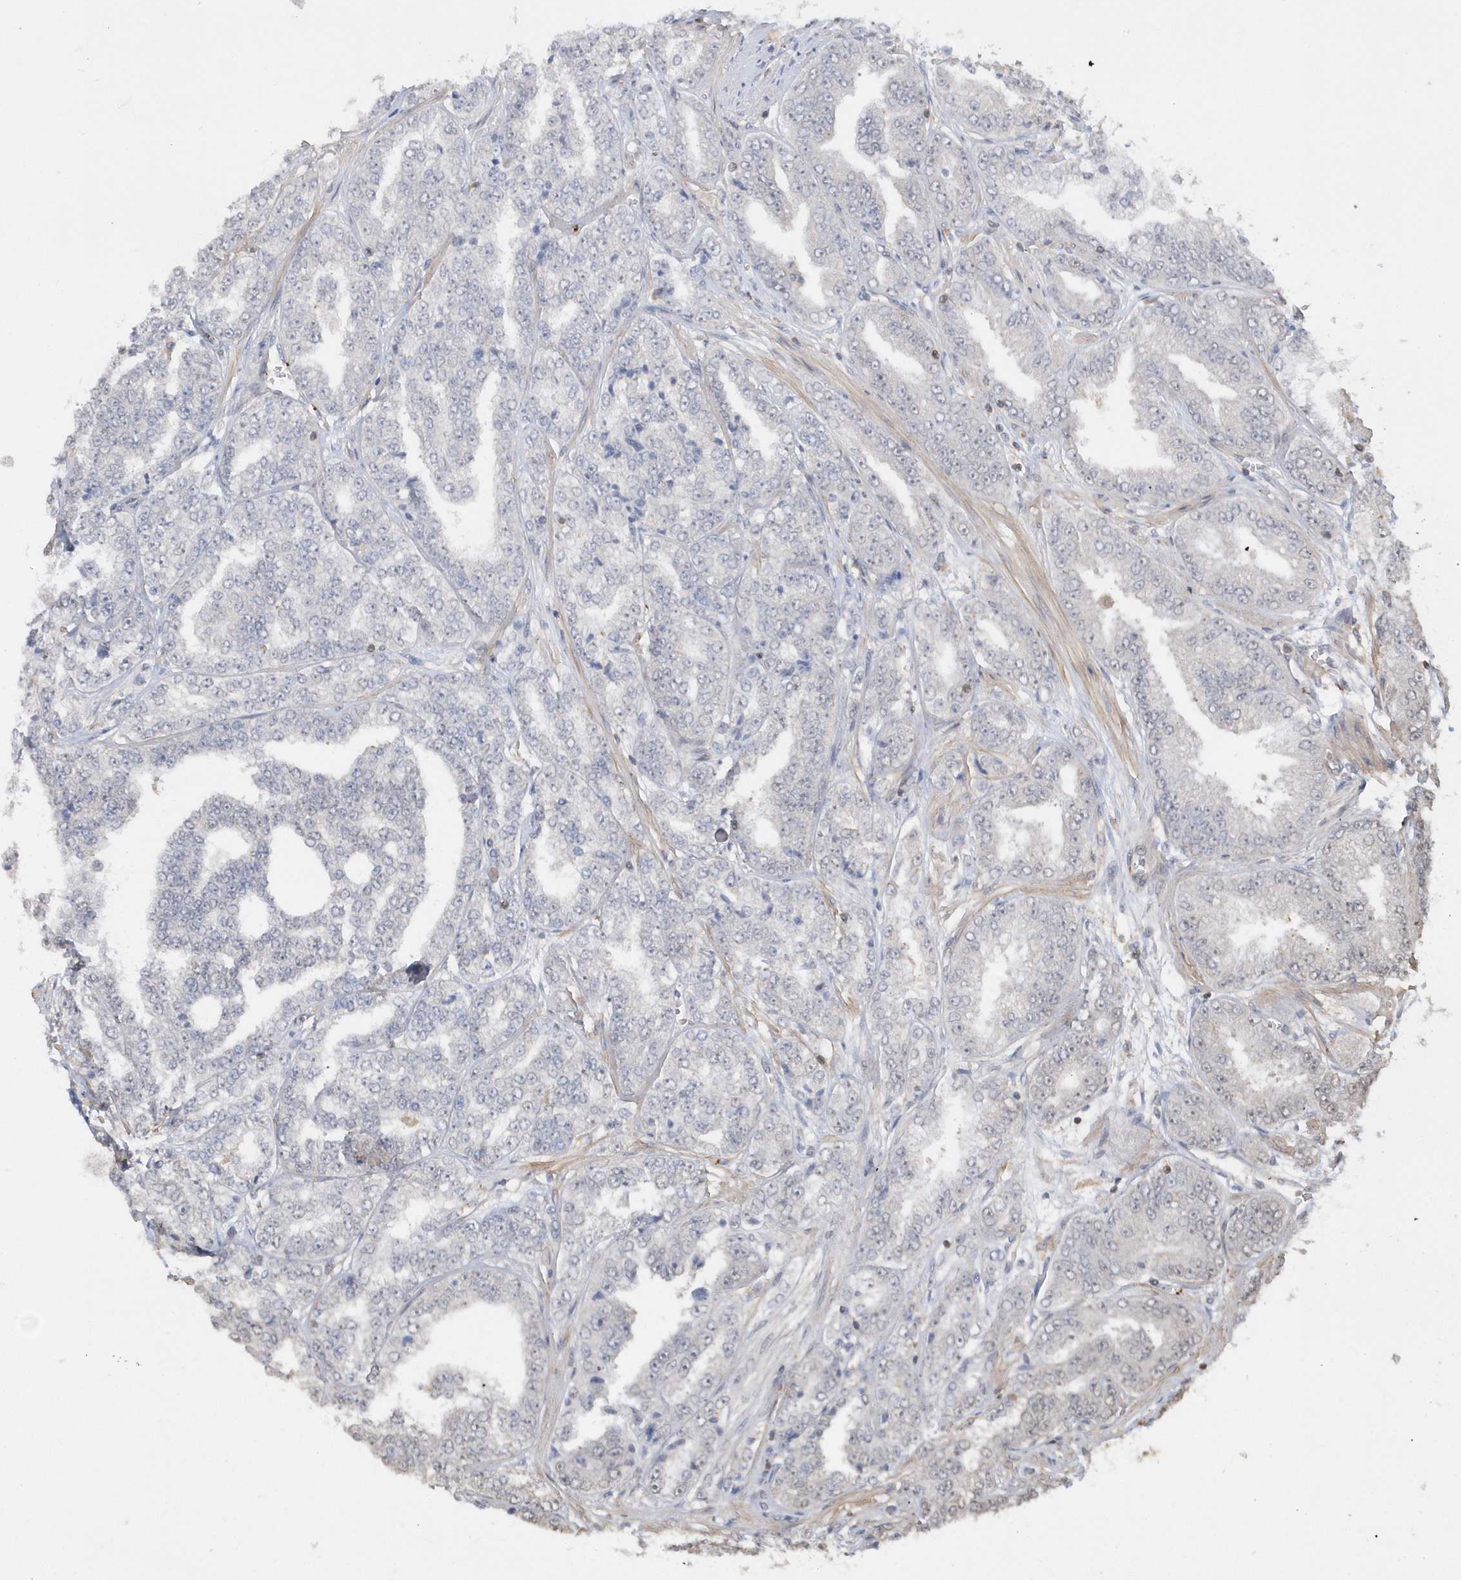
{"staining": {"intensity": "negative", "quantity": "none", "location": "none"}, "tissue": "prostate cancer", "cell_type": "Tumor cells", "image_type": "cancer", "snomed": [{"axis": "morphology", "description": "Adenocarcinoma, High grade"}, {"axis": "topography", "description": "Prostate"}], "caption": "An IHC micrograph of prostate cancer (high-grade adenocarcinoma) is shown. There is no staining in tumor cells of prostate cancer (high-grade adenocarcinoma). (DAB (3,3'-diaminobenzidine) immunohistochemistry with hematoxylin counter stain).", "gene": "BSN", "patient": {"sex": "male", "age": 71}}